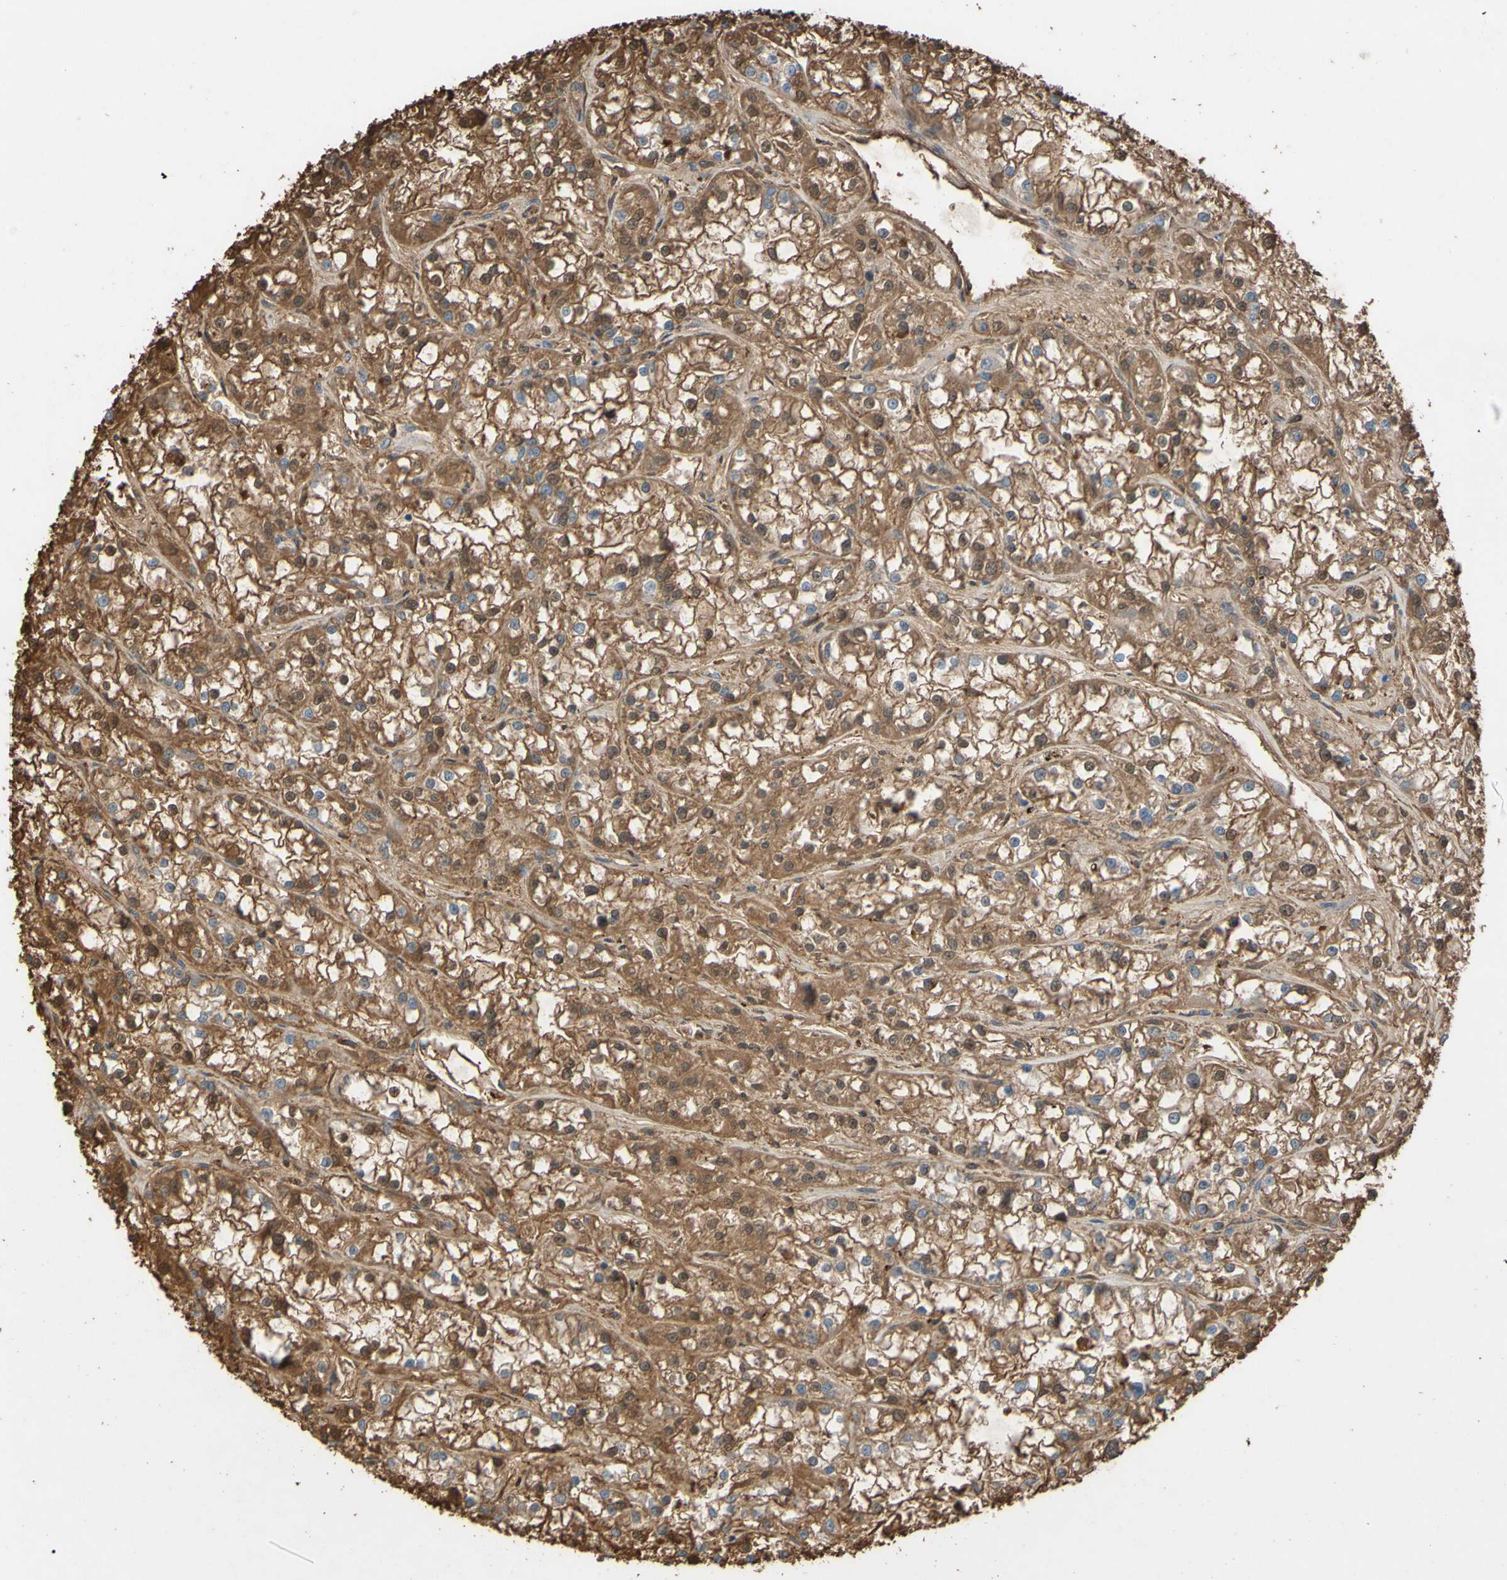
{"staining": {"intensity": "moderate", "quantity": ">75%", "location": "cytoplasmic/membranous"}, "tissue": "renal cancer", "cell_type": "Tumor cells", "image_type": "cancer", "snomed": [{"axis": "morphology", "description": "Adenocarcinoma, NOS"}, {"axis": "topography", "description": "Kidney"}], "caption": "Renal cancer (adenocarcinoma) stained with DAB (3,3'-diaminobenzidine) immunohistochemistry reveals medium levels of moderate cytoplasmic/membranous positivity in approximately >75% of tumor cells. (IHC, brightfield microscopy, high magnification).", "gene": "PTGDS", "patient": {"sex": "female", "age": 52}}